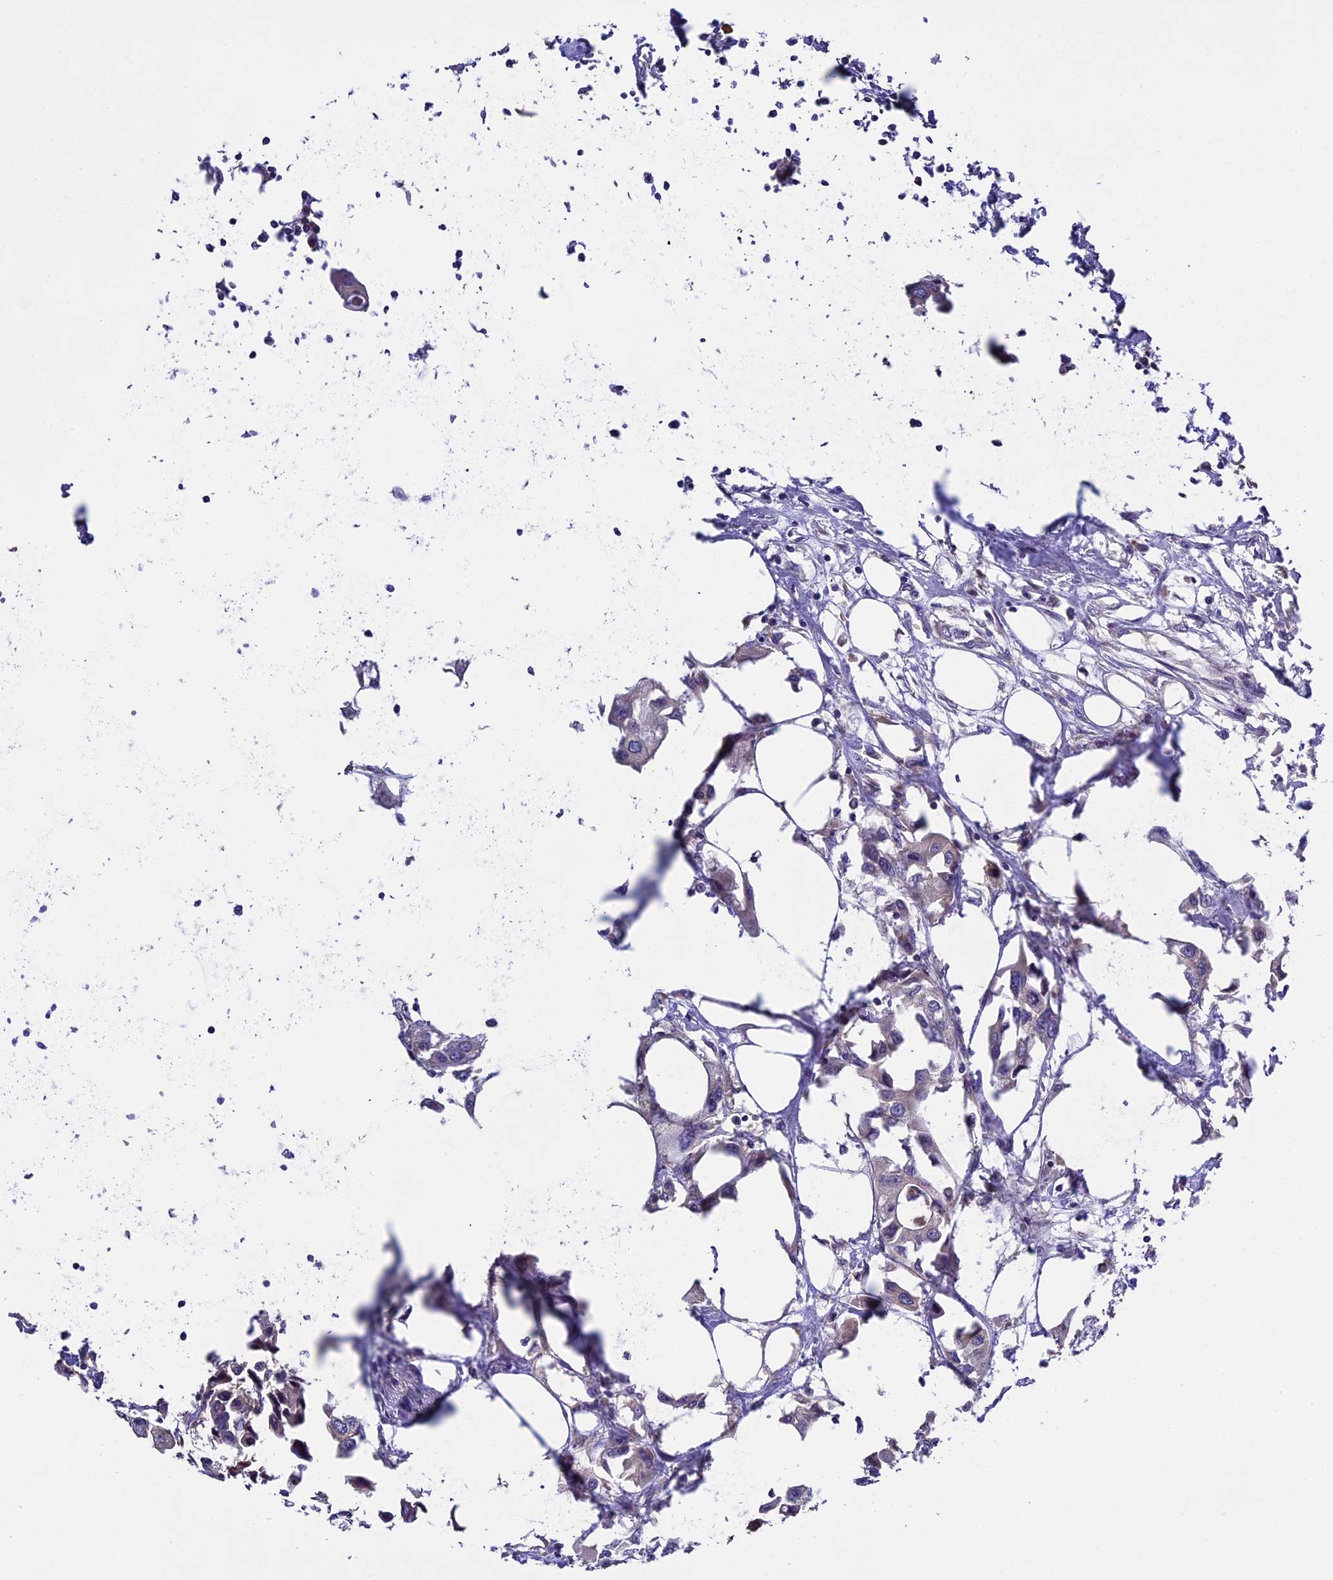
{"staining": {"intensity": "negative", "quantity": "none", "location": "none"}, "tissue": "urothelial cancer", "cell_type": "Tumor cells", "image_type": "cancer", "snomed": [{"axis": "morphology", "description": "Urothelial carcinoma, High grade"}, {"axis": "topography", "description": "Urinary bladder"}], "caption": "This is an immunohistochemistry (IHC) micrograph of human high-grade urothelial carcinoma. There is no positivity in tumor cells.", "gene": "ABCC10", "patient": {"sex": "male", "age": 64}}